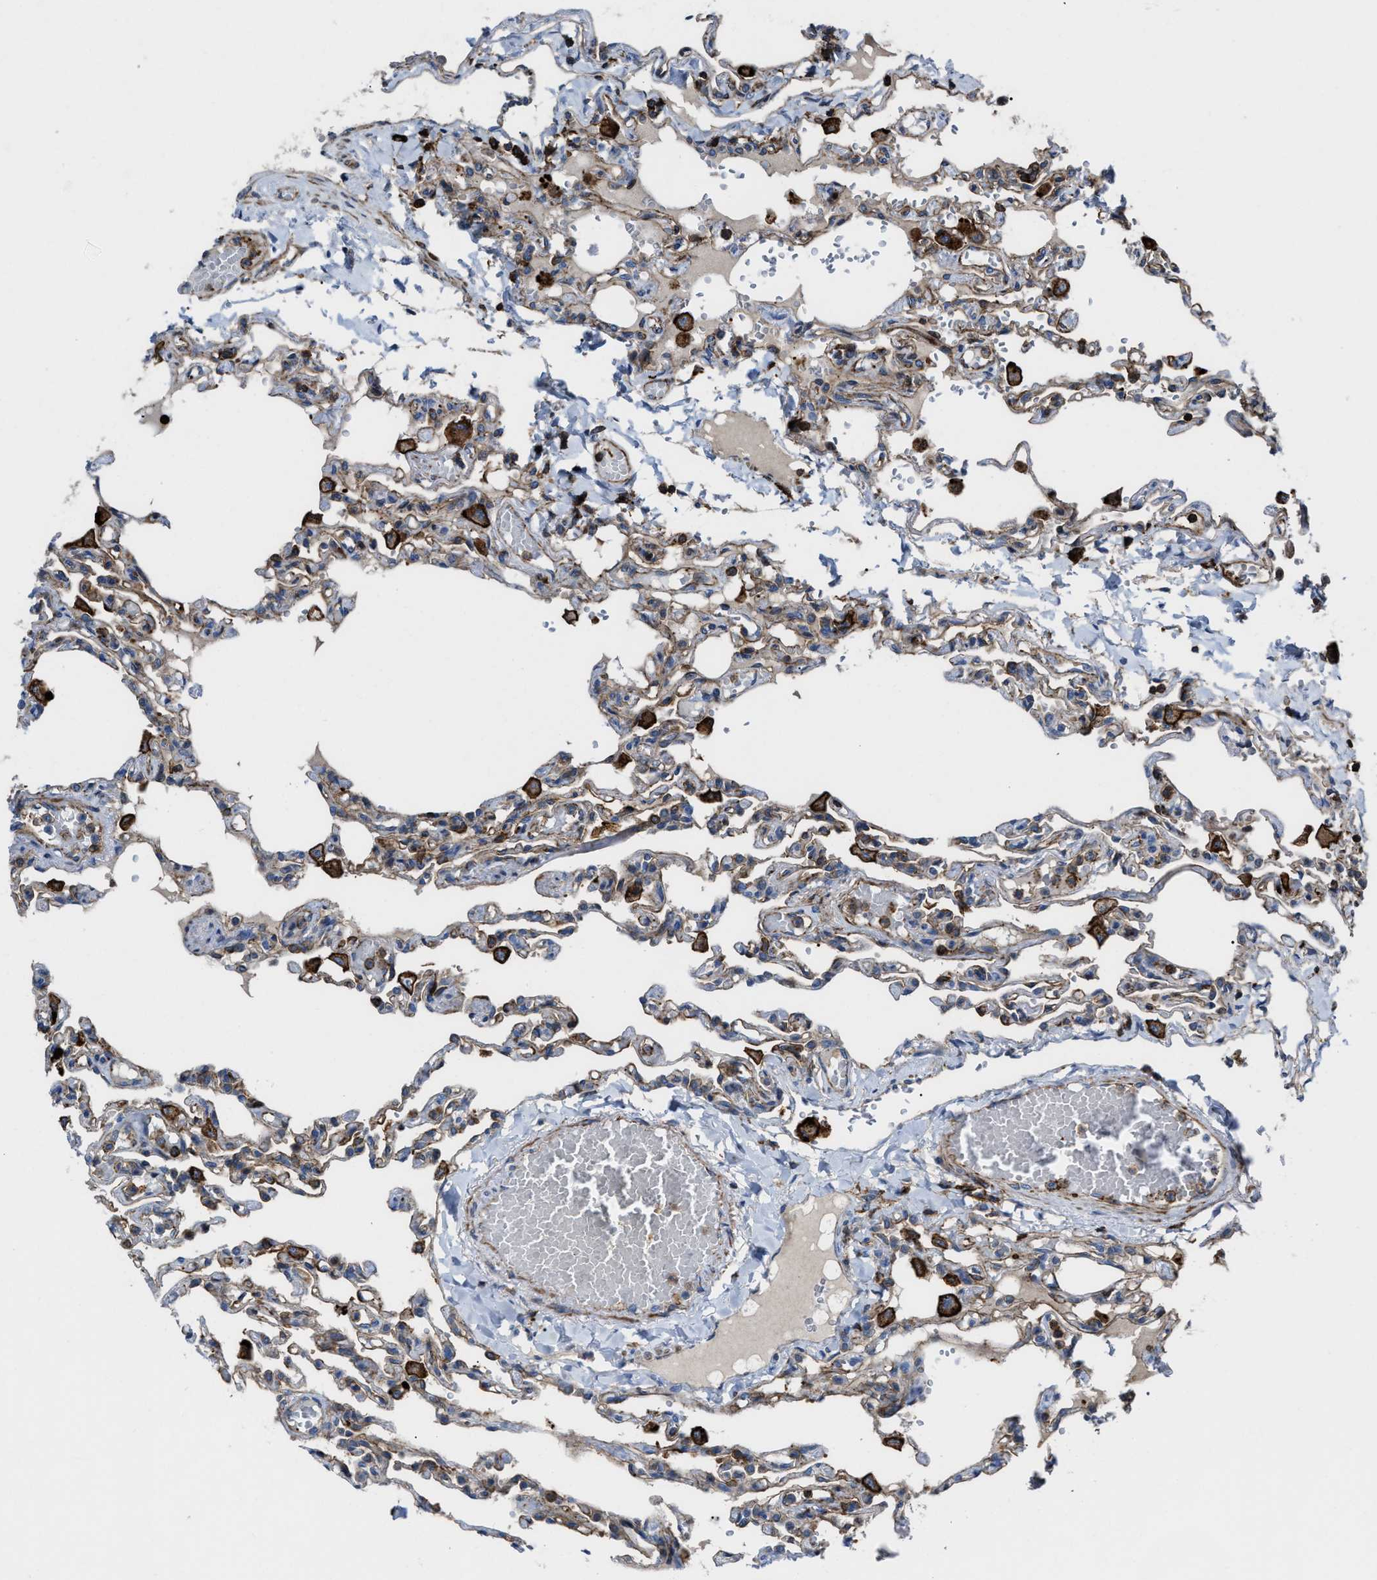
{"staining": {"intensity": "weak", "quantity": "25%-75%", "location": "cytoplasmic/membranous"}, "tissue": "lung", "cell_type": "Alveolar cells", "image_type": "normal", "snomed": [{"axis": "morphology", "description": "Normal tissue, NOS"}, {"axis": "topography", "description": "Lung"}], "caption": "Lung stained with DAB (3,3'-diaminobenzidine) immunohistochemistry displays low levels of weak cytoplasmic/membranous expression in approximately 25%-75% of alveolar cells. The staining is performed using DAB (3,3'-diaminobenzidine) brown chromogen to label protein expression. The nuclei are counter-stained blue using hematoxylin.", "gene": "AGPAT2", "patient": {"sex": "male", "age": 21}}